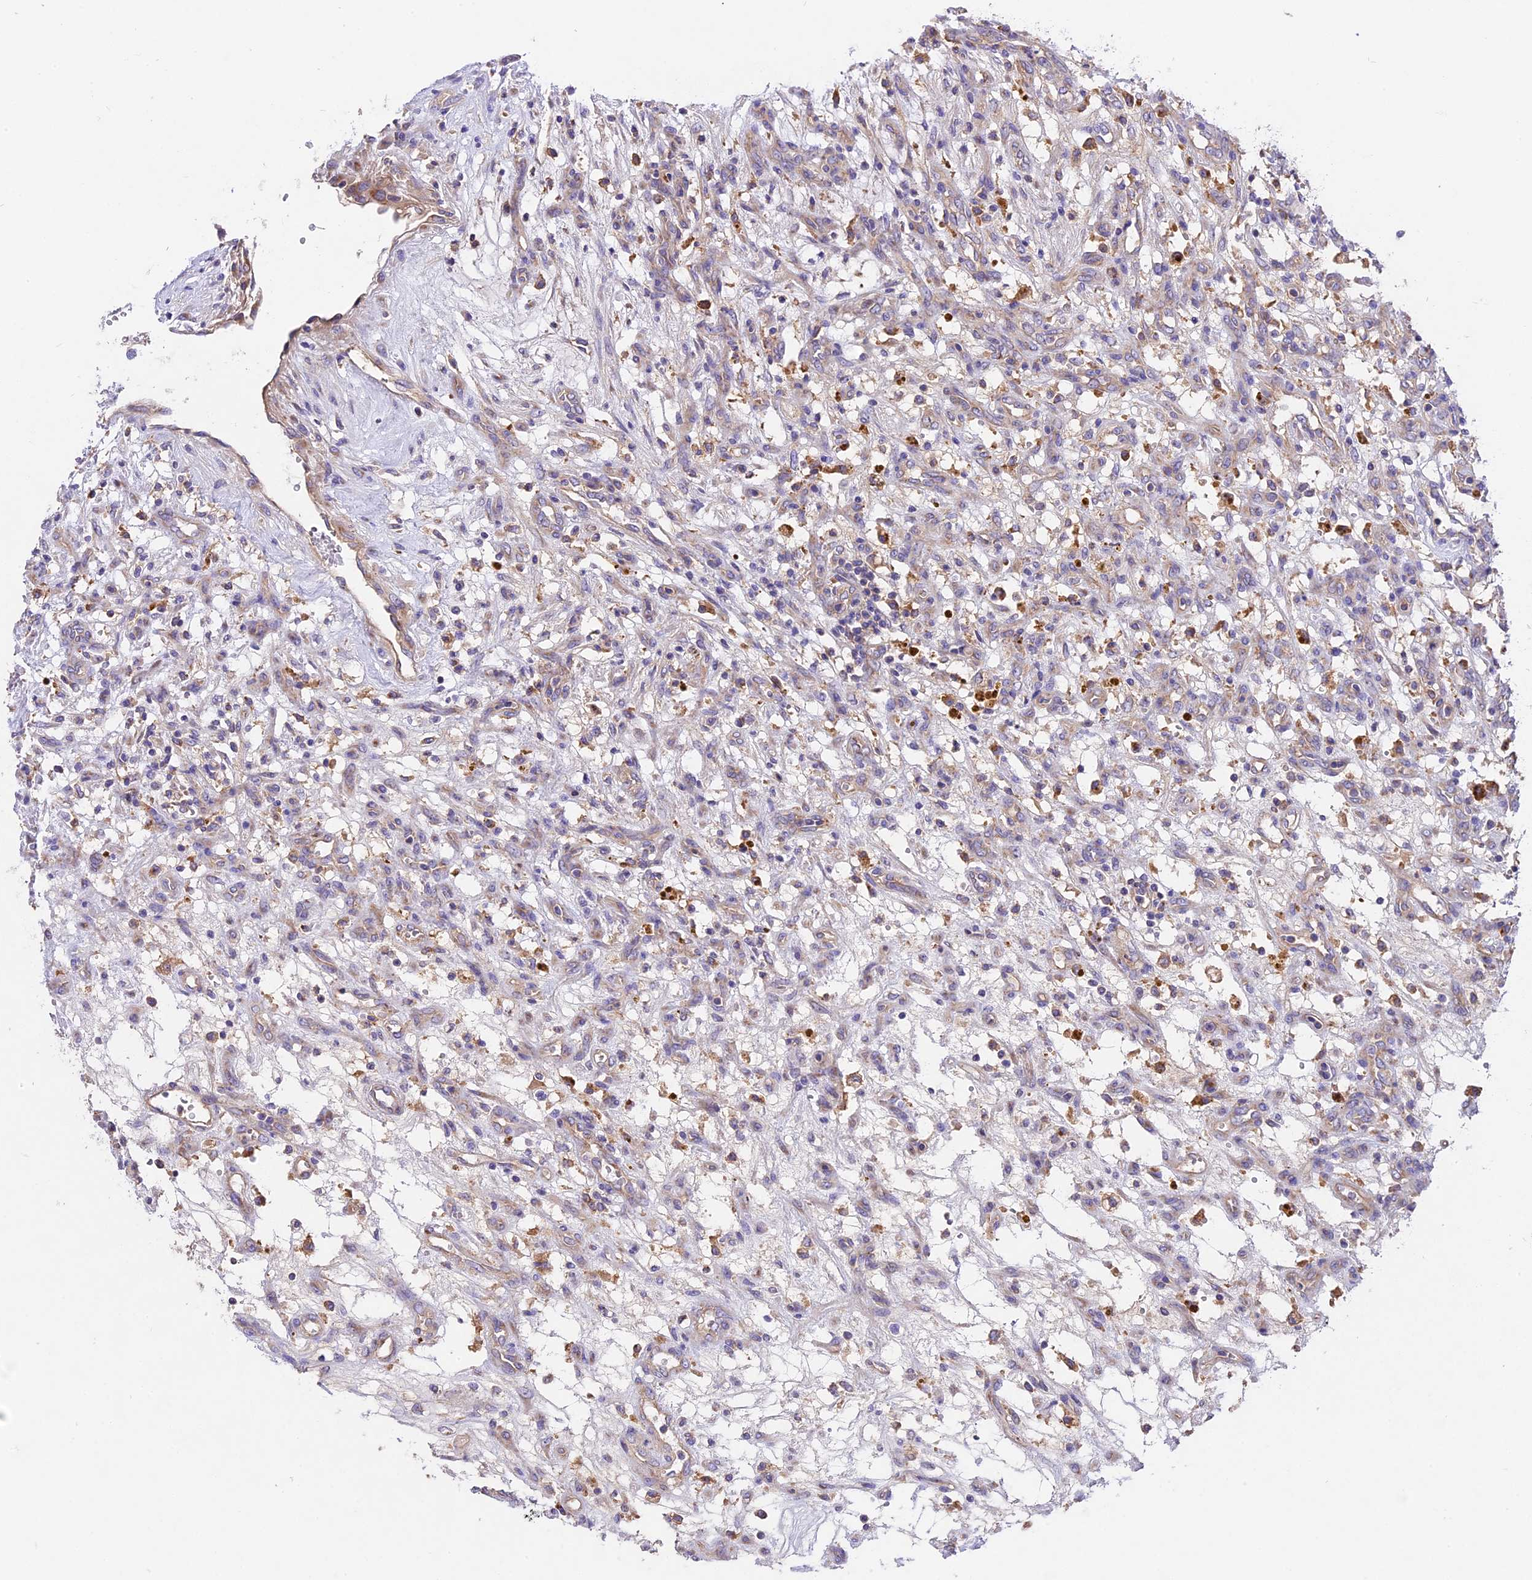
{"staining": {"intensity": "negative", "quantity": "none", "location": "none"}, "tissue": "renal cancer", "cell_type": "Tumor cells", "image_type": "cancer", "snomed": [{"axis": "morphology", "description": "Adenocarcinoma, NOS"}, {"axis": "topography", "description": "Kidney"}], "caption": "This is an IHC histopathology image of human renal adenocarcinoma. There is no expression in tumor cells.", "gene": "PEMT", "patient": {"sex": "female", "age": 57}}